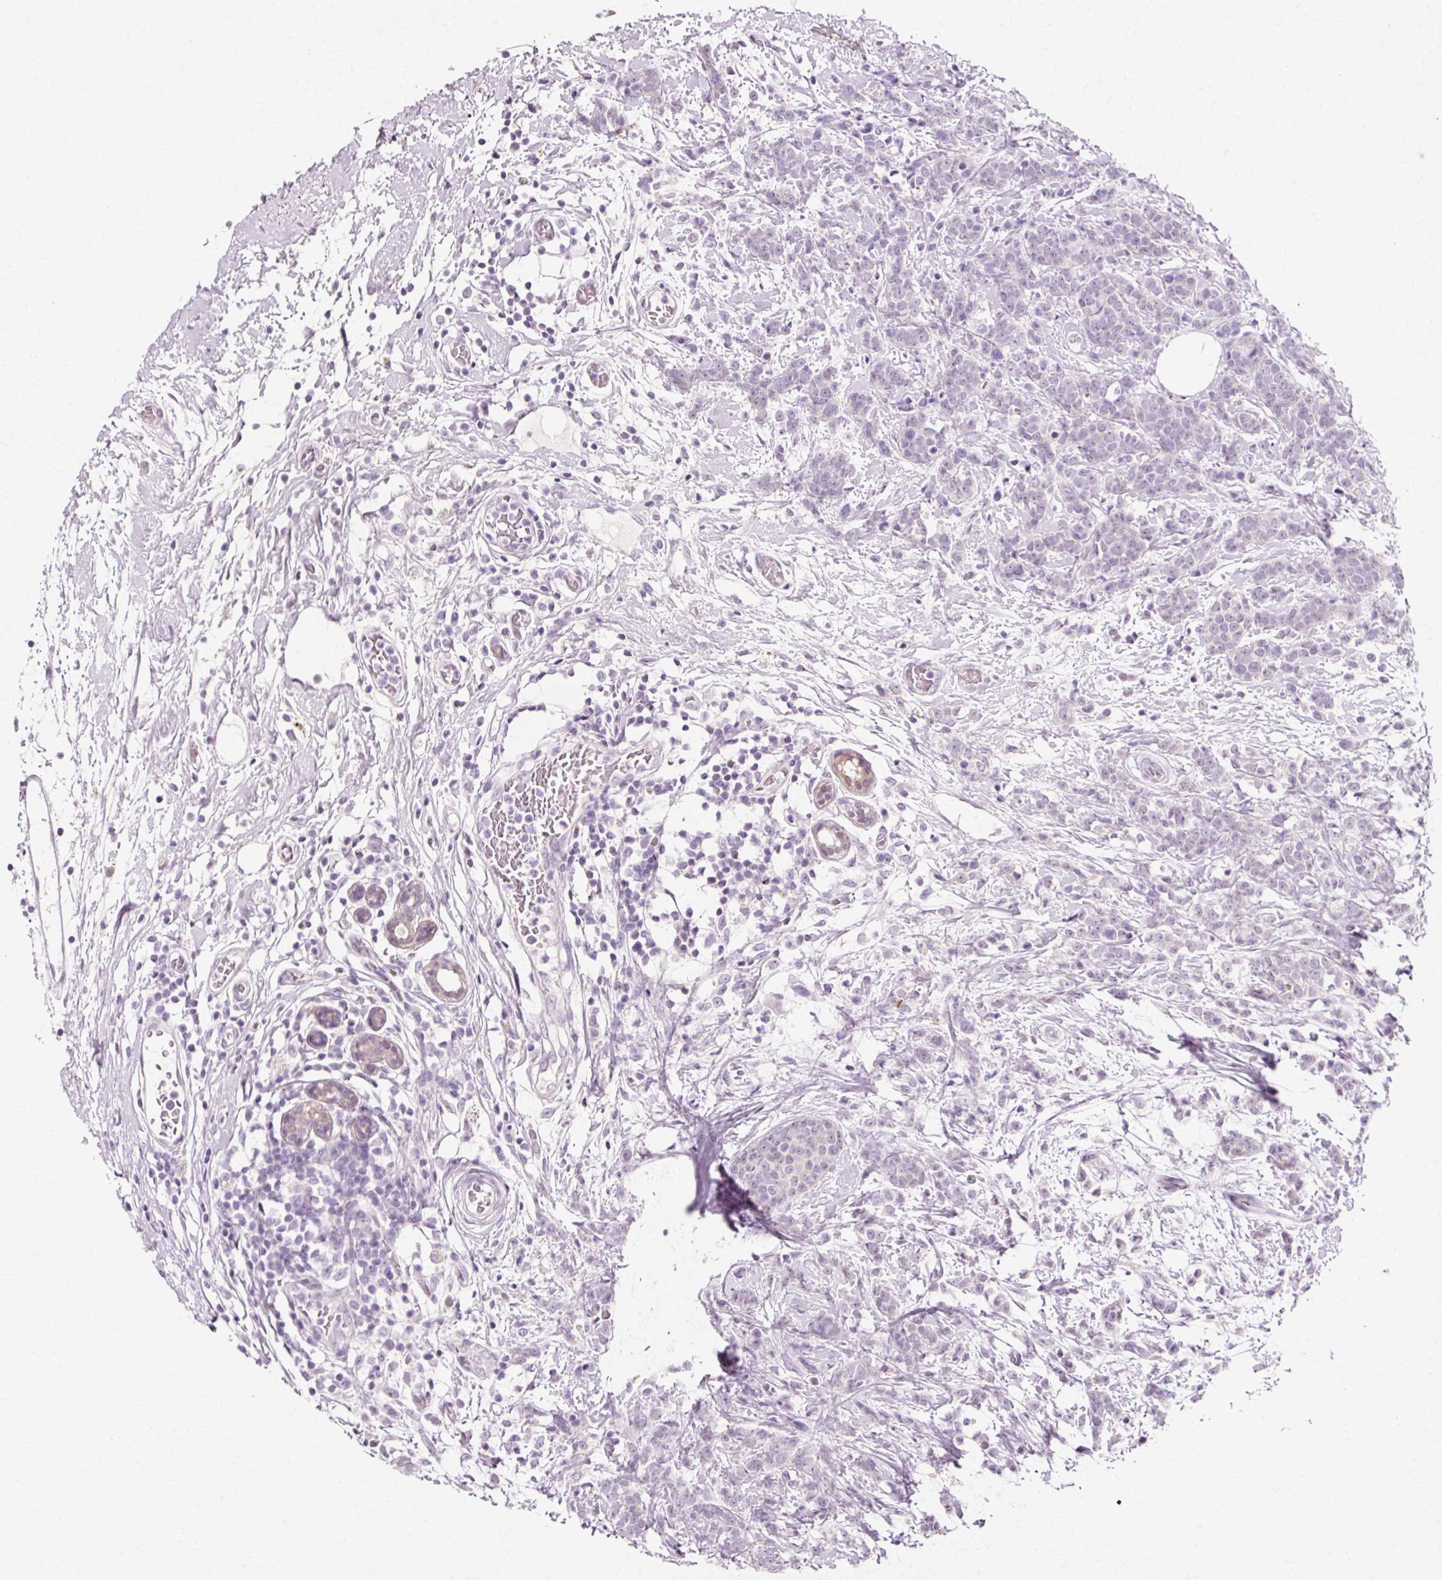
{"staining": {"intensity": "negative", "quantity": "none", "location": "none"}, "tissue": "breast cancer", "cell_type": "Tumor cells", "image_type": "cancer", "snomed": [{"axis": "morphology", "description": "Lobular carcinoma"}, {"axis": "topography", "description": "Breast"}], "caption": "There is no significant staining in tumor cells of breast cancer (lobular carcinoma). (DAB immunohistochemistry (IHC) visualized using brightfield microscopy, high magnification).", "gene": "VN1R2", "patient": {"sex": "female", "age": 58}}